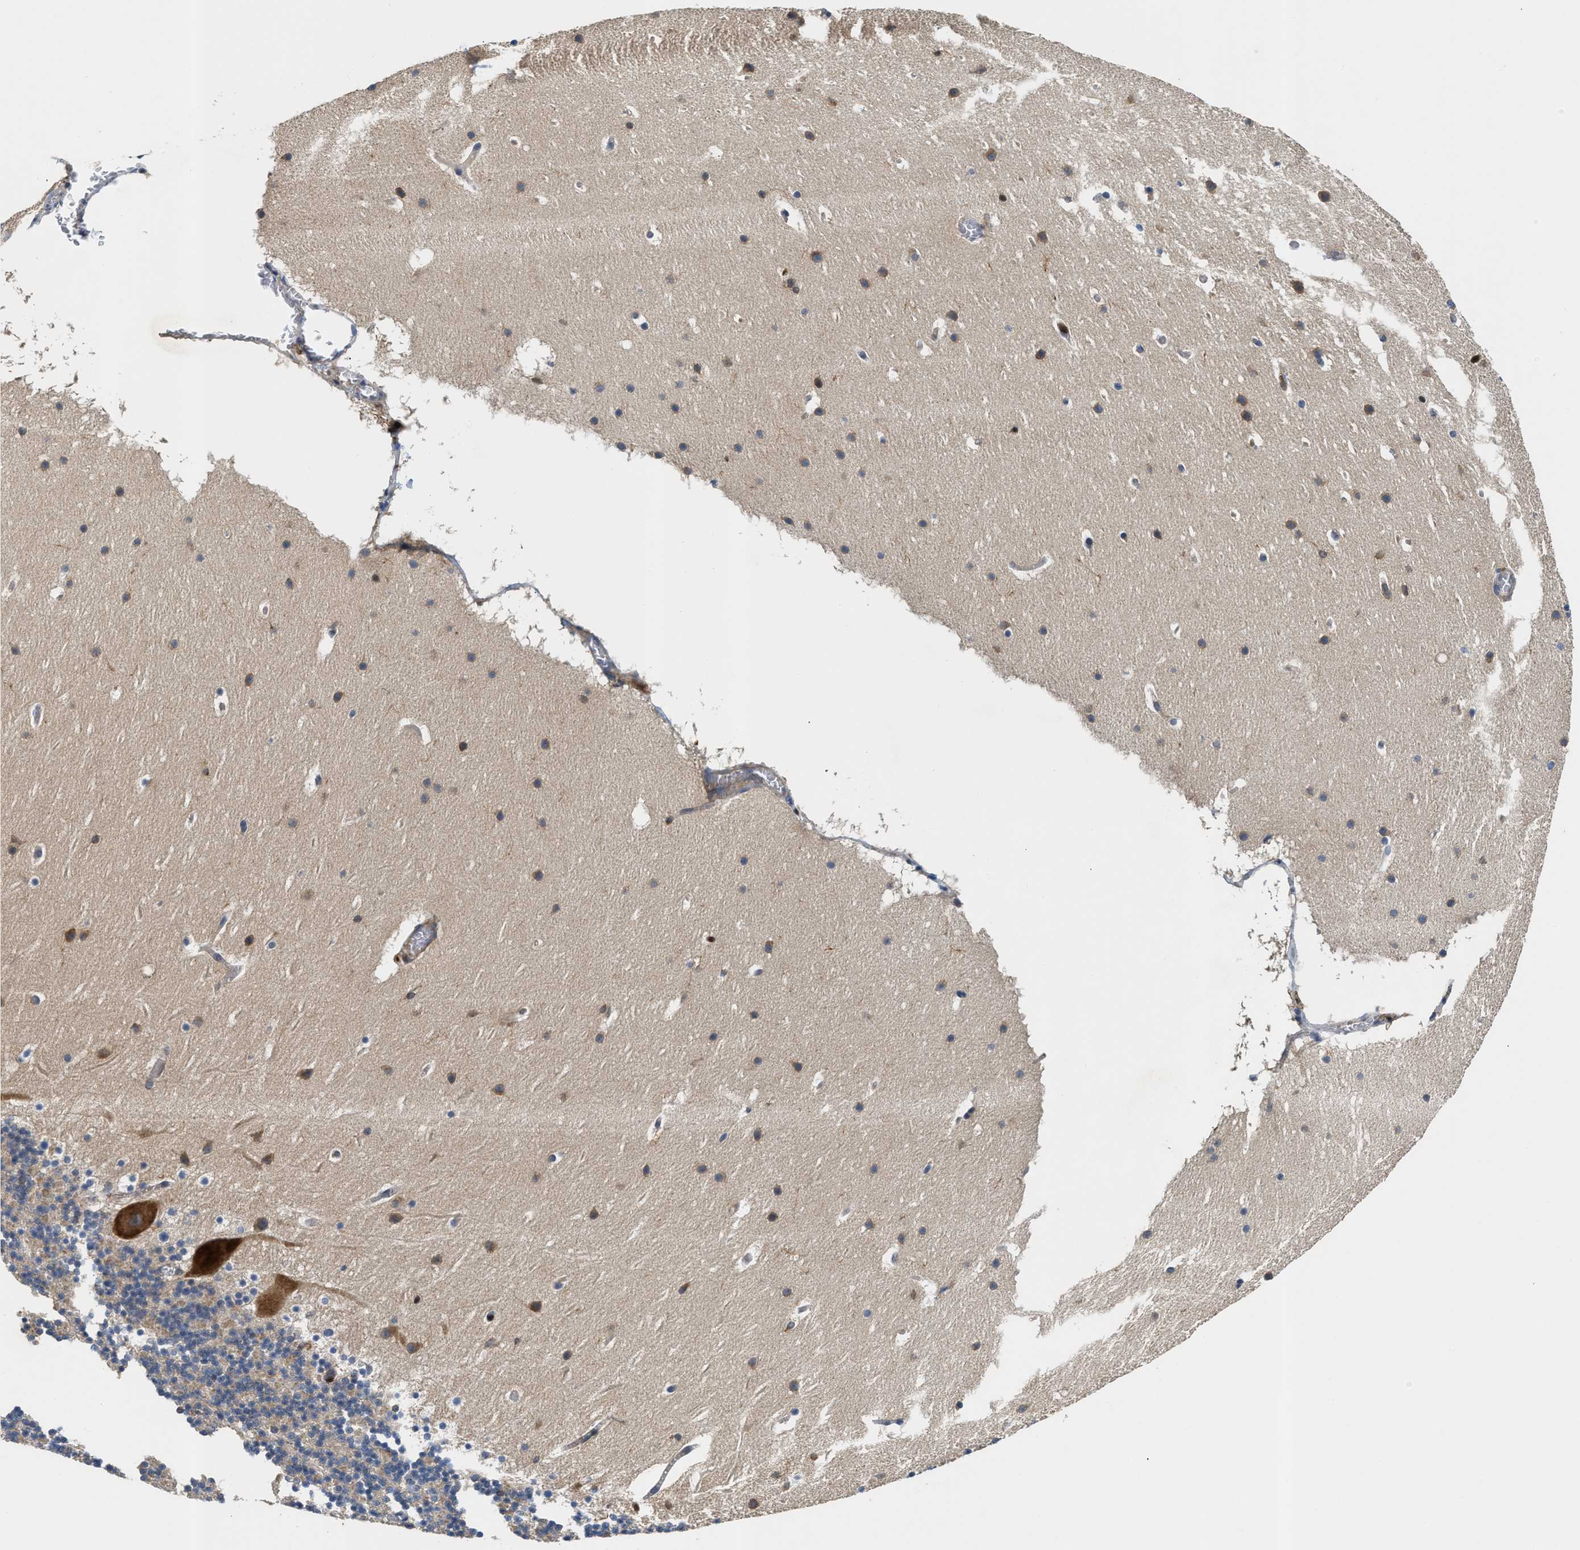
{"staining": {"intensity": "weak", "quantity": "<25%", "location": "cytoplasmic/membranous"}, "tissue": "cerebellum", "cell_type": "Cells in granular layer", "image_type": "normal", "snomed": [{"axis": "morphology", "description": "Normal tissue, NOS"}, {"axis": "topography", "description": "Cerebellum"}], "caption": "This is a photomicrograph of immunohistochemistry staining of unremarkable cerebellum, which shows no staining in cells in granular layer.", "gene": "OSTF1", "patient": {"sex": "male", "age": 45}}